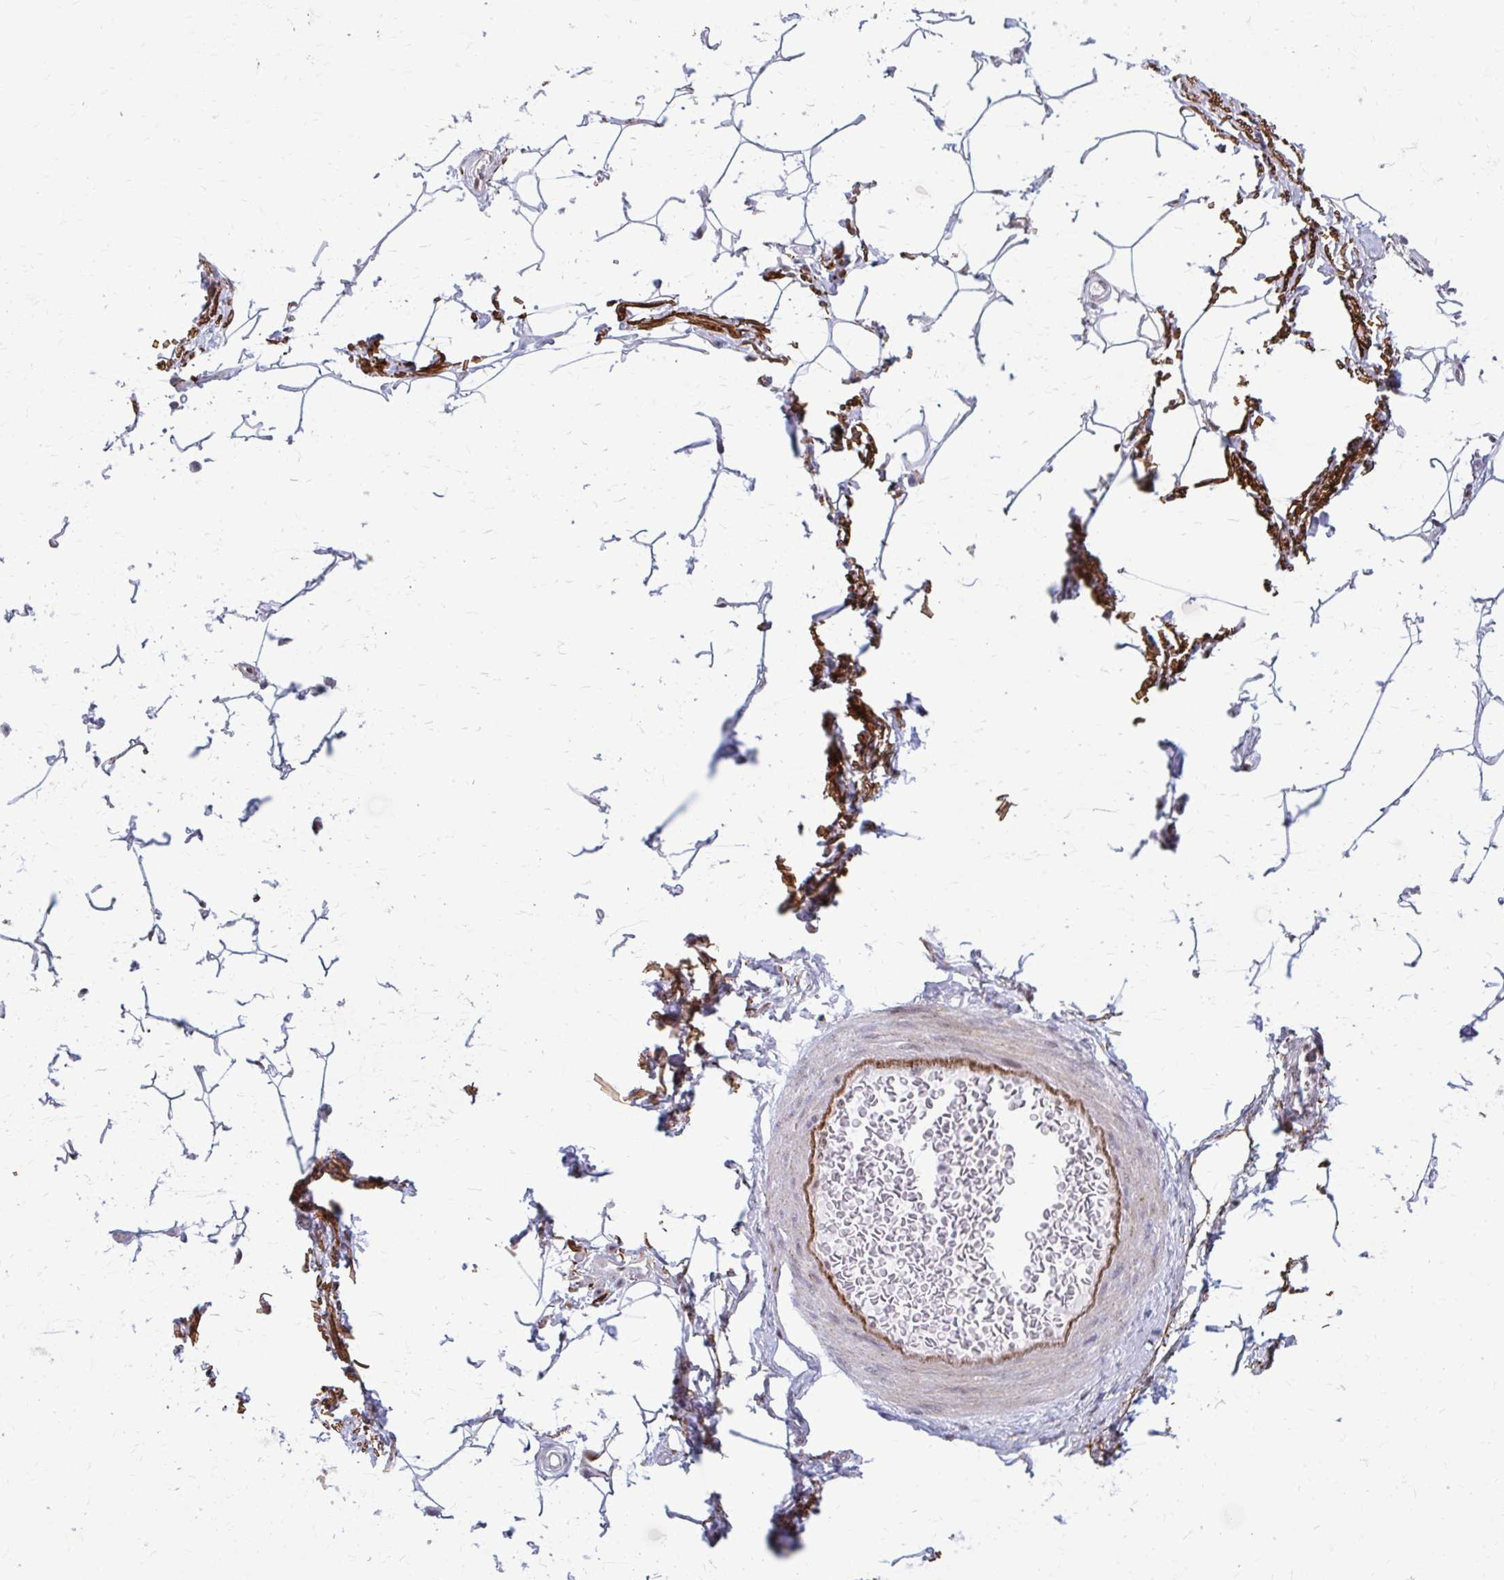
{"staining": {"intensity": "weak", "quantity": "<25%", "location": "nuclear"}, "tissue": "adipose tissue", "cell_type": "Adipocytes", "image_type": "normal", "snomed": [{"axis": "morphology", "description": "Normal tissue, NOS"}, {"axis": "topography", "description": "Peripheral nerve tissue"}], "caption": "Micrograph shows no protein staining in adipocytes of normal adipose tissue.", "gene": "PSME4", "patient": {"sex": "male", "age": 51}}